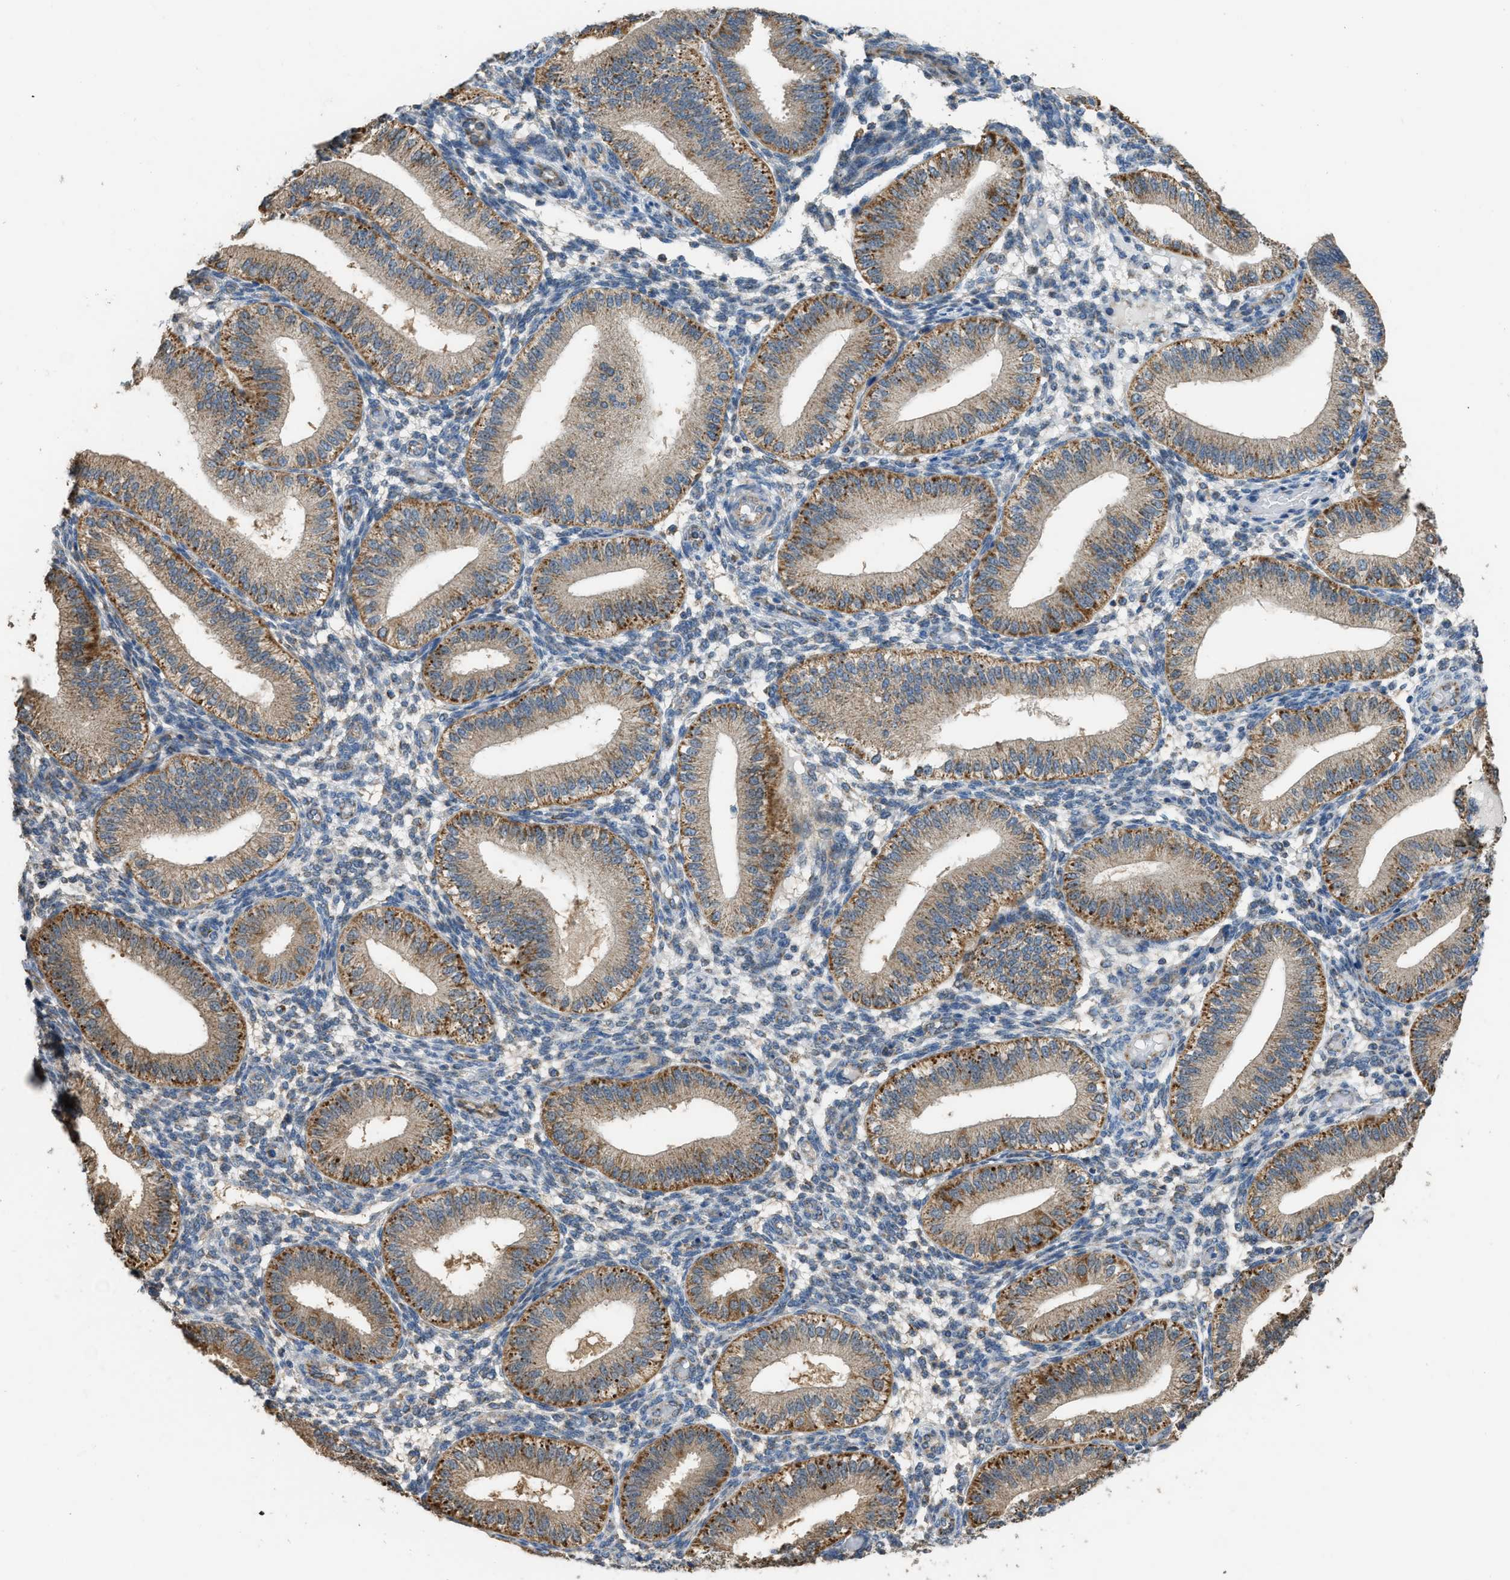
{"staining": {"intensity": "weak", "quantity": "25%-75%", "location": "cytoplasmic/membranous"}, "tissue": "endometrium", "cell_type": "Cells in endometrial stroma", "image_type": "normal", "snomed": [{"axis": "morphology", "description": "Normal tissue, NOS"}, {"axis": "topography", "description": "Endometrium"}], "caption": "DAB (3,3'-diaminobenzidine) immunohistochemical staining of normal human endometrium reveals weak cytoplasmic/membranous protein positivity in approximately 25%-75% of cells in endometrial stroma.", "gene": "ETFB", "patient": {"sex": "female", "age": 39}}